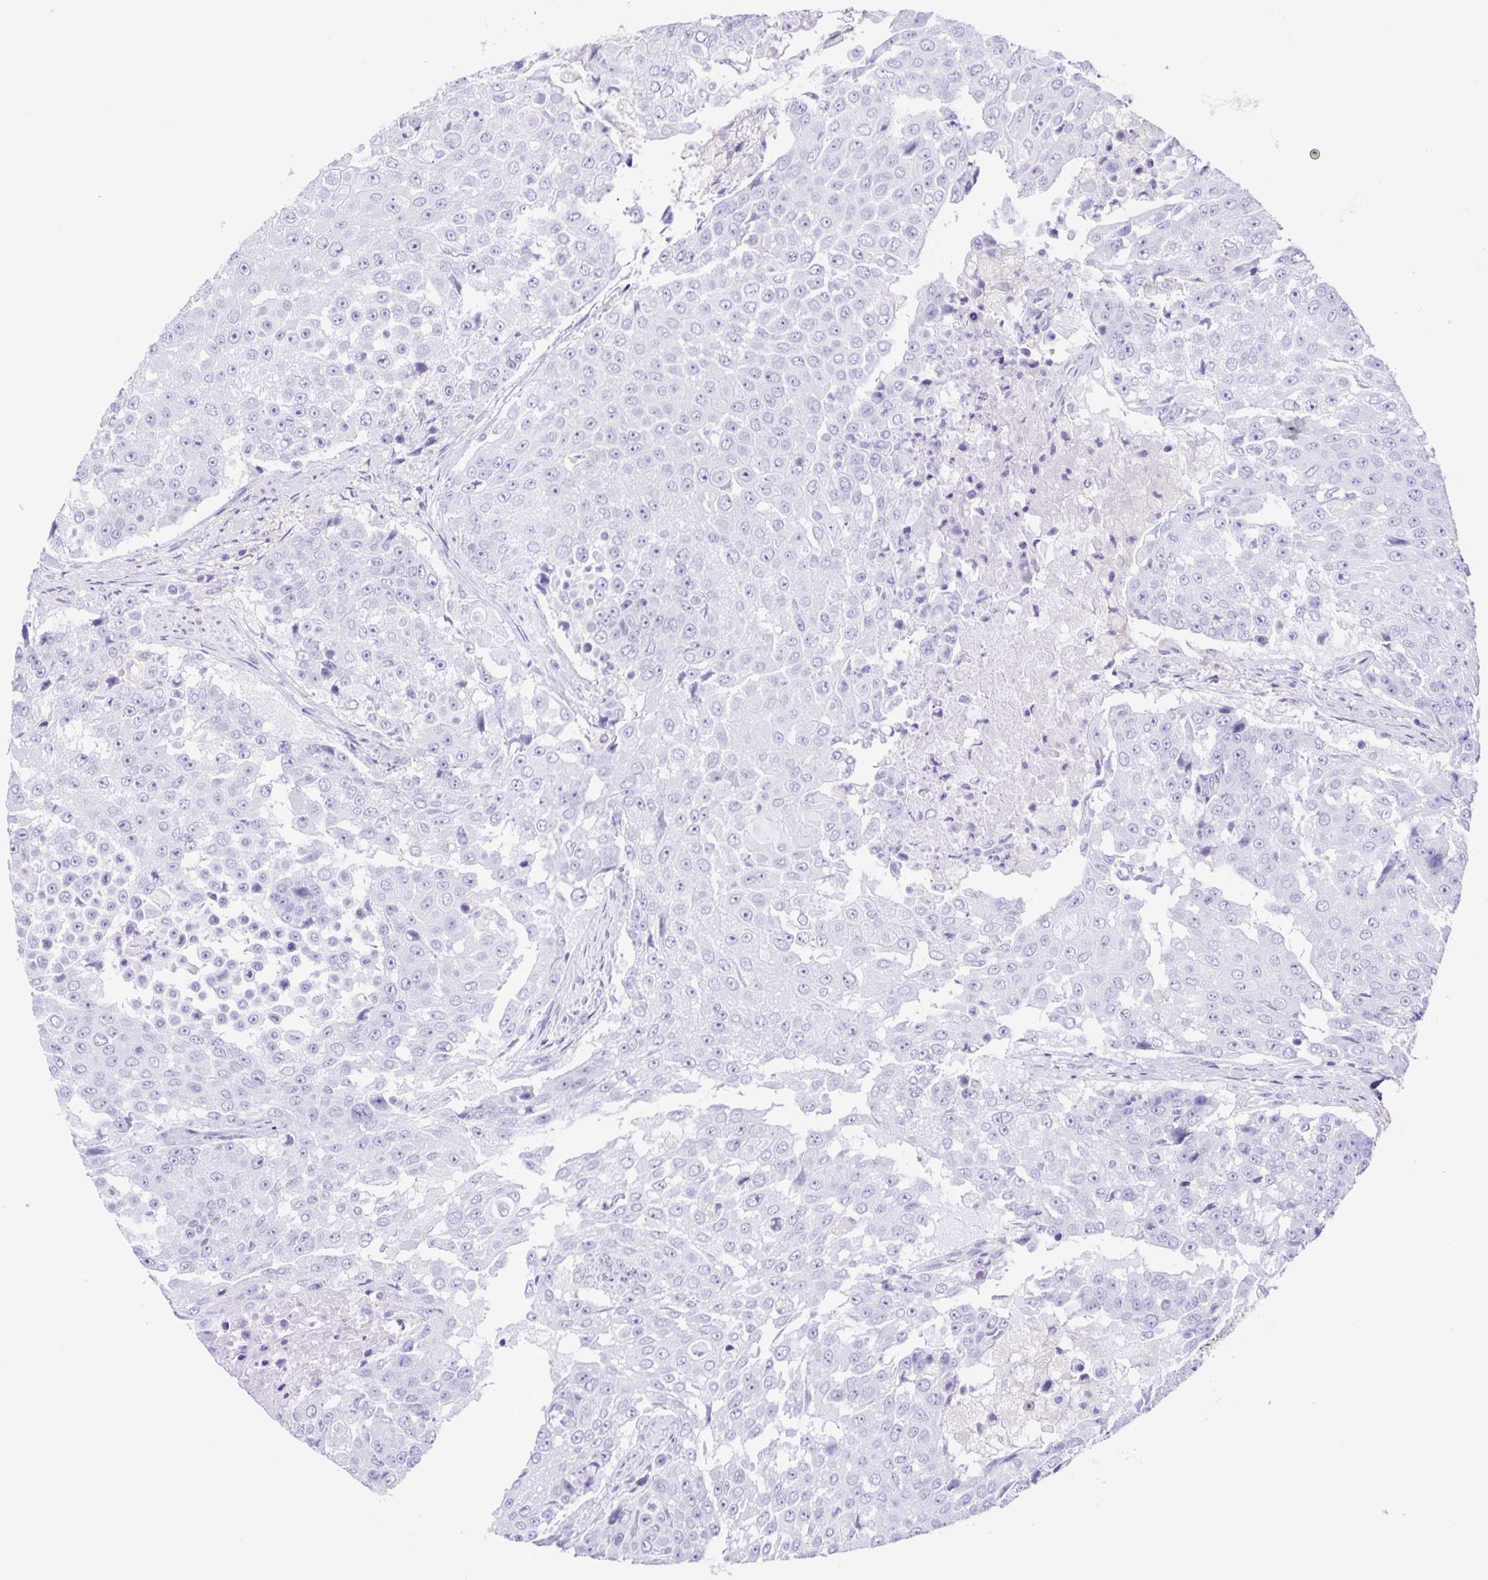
{"staining": {"intensity": "negative", "quantity": "none", "location": "none"}, "tissue": "urothelial cancer", "cell_type": "Tumor cells", "image_type": "cancer", "snomed": [{"axis": "morphology", "description": "Urothelial carcinoma, High grade"}, {"axis": "topography", "description": "Urinary bladder"}], "caption": "This image is of urothelial carcinoma (high-grade) stained with IHC to label a protein in brown with the nuclei are counter-stained blue. There is no expression in tumor cells.", "gene": "BOLL", "patient": {"sex": "female", "age": 63}}